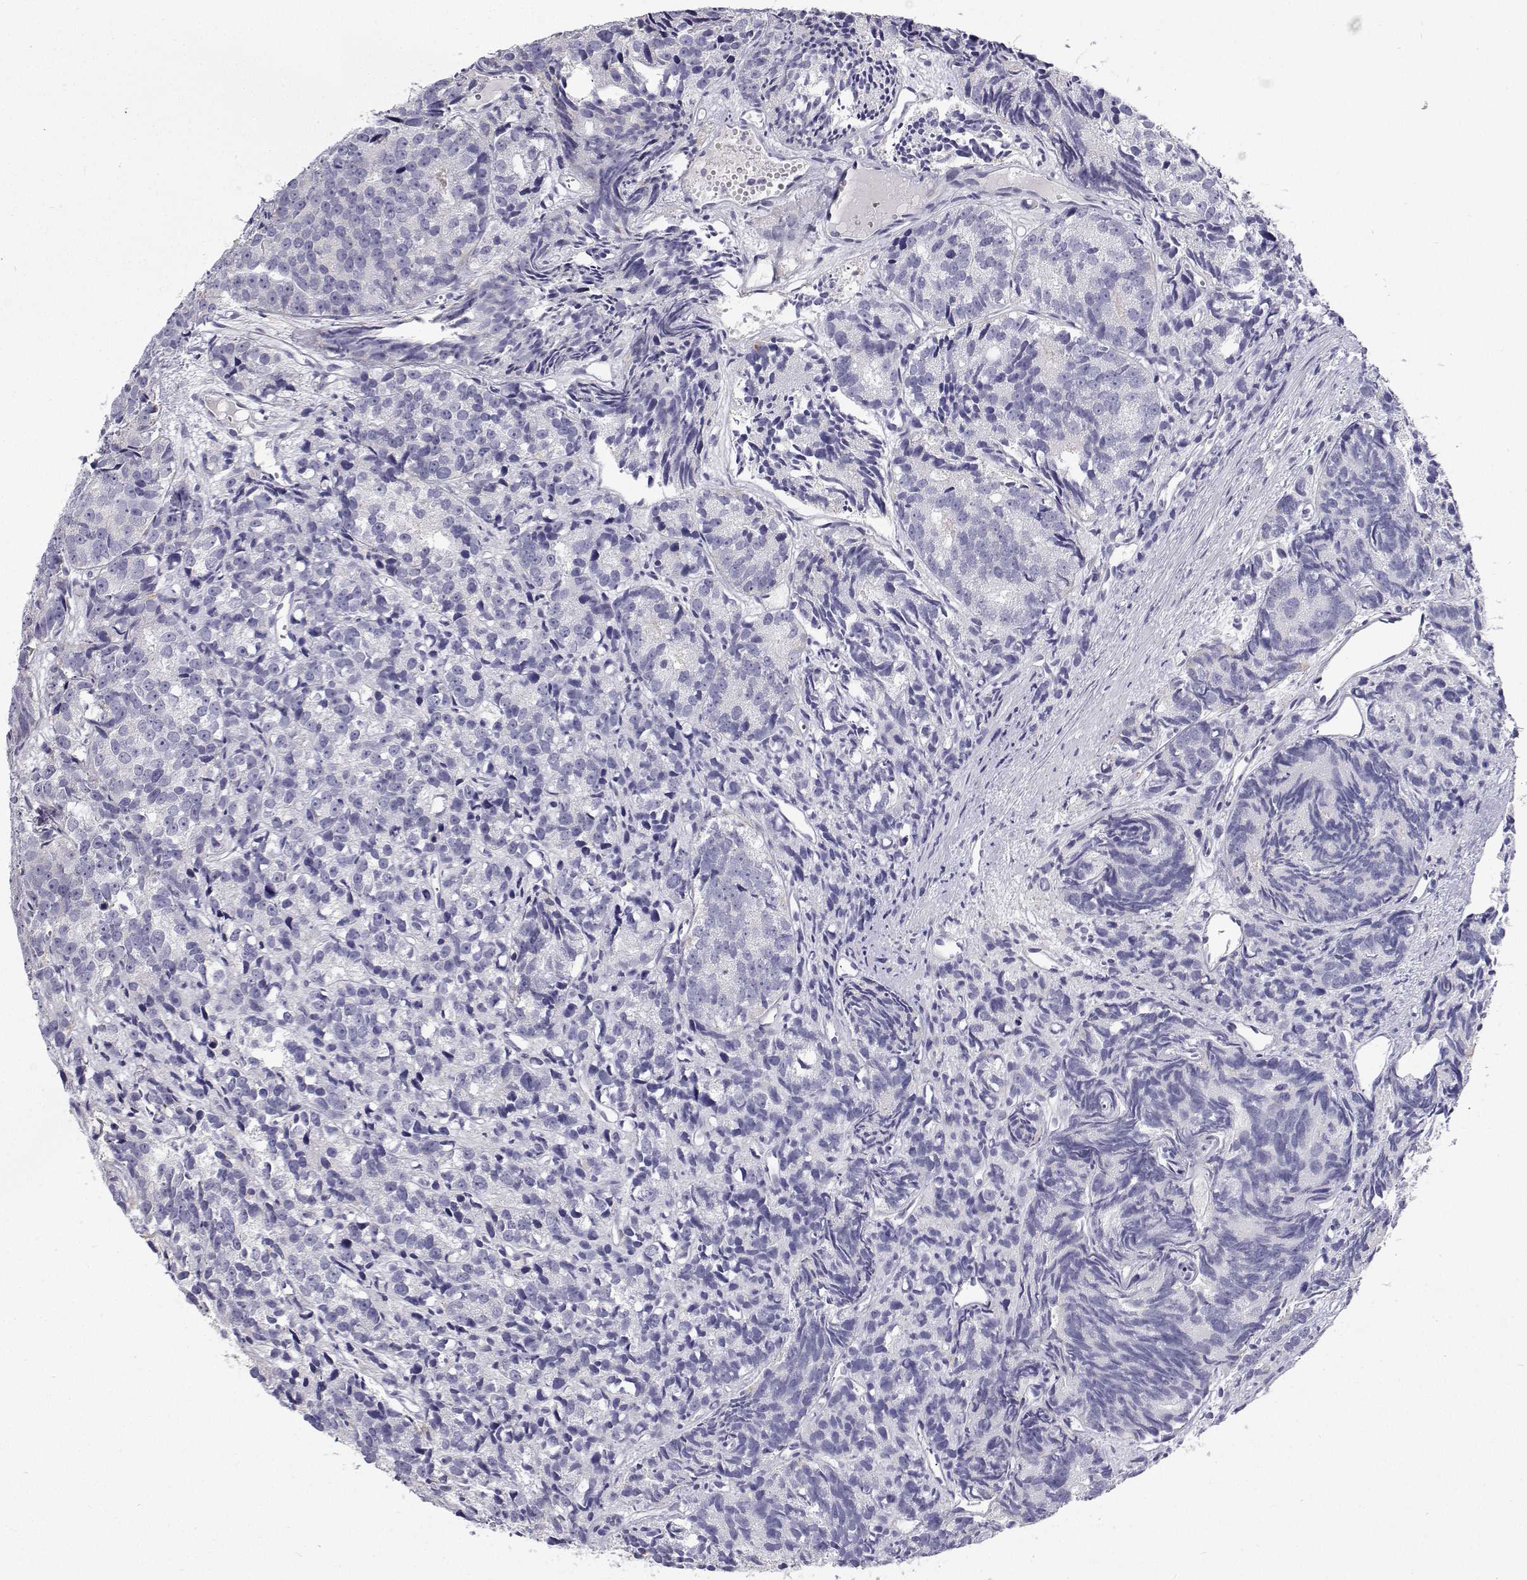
{"staining": {"intensity": "negative", "quantity": "none", "location": "none"}, "tissue": "prostate cancer", "cell_type": "Tumor cells", "image_type": "cancer", "snomed": [{"axis": "morphology", "description": "Adenocarcinoma, High grade"}, {"axis": "topography", "description": "Prostate"}], "caption": "Protein analysis of prostate adenocarcinoma (high-grade) displays no significant staining in tumor cells.", "gene": "NCR2", "patient": {"sex": "male", "age": 77}}